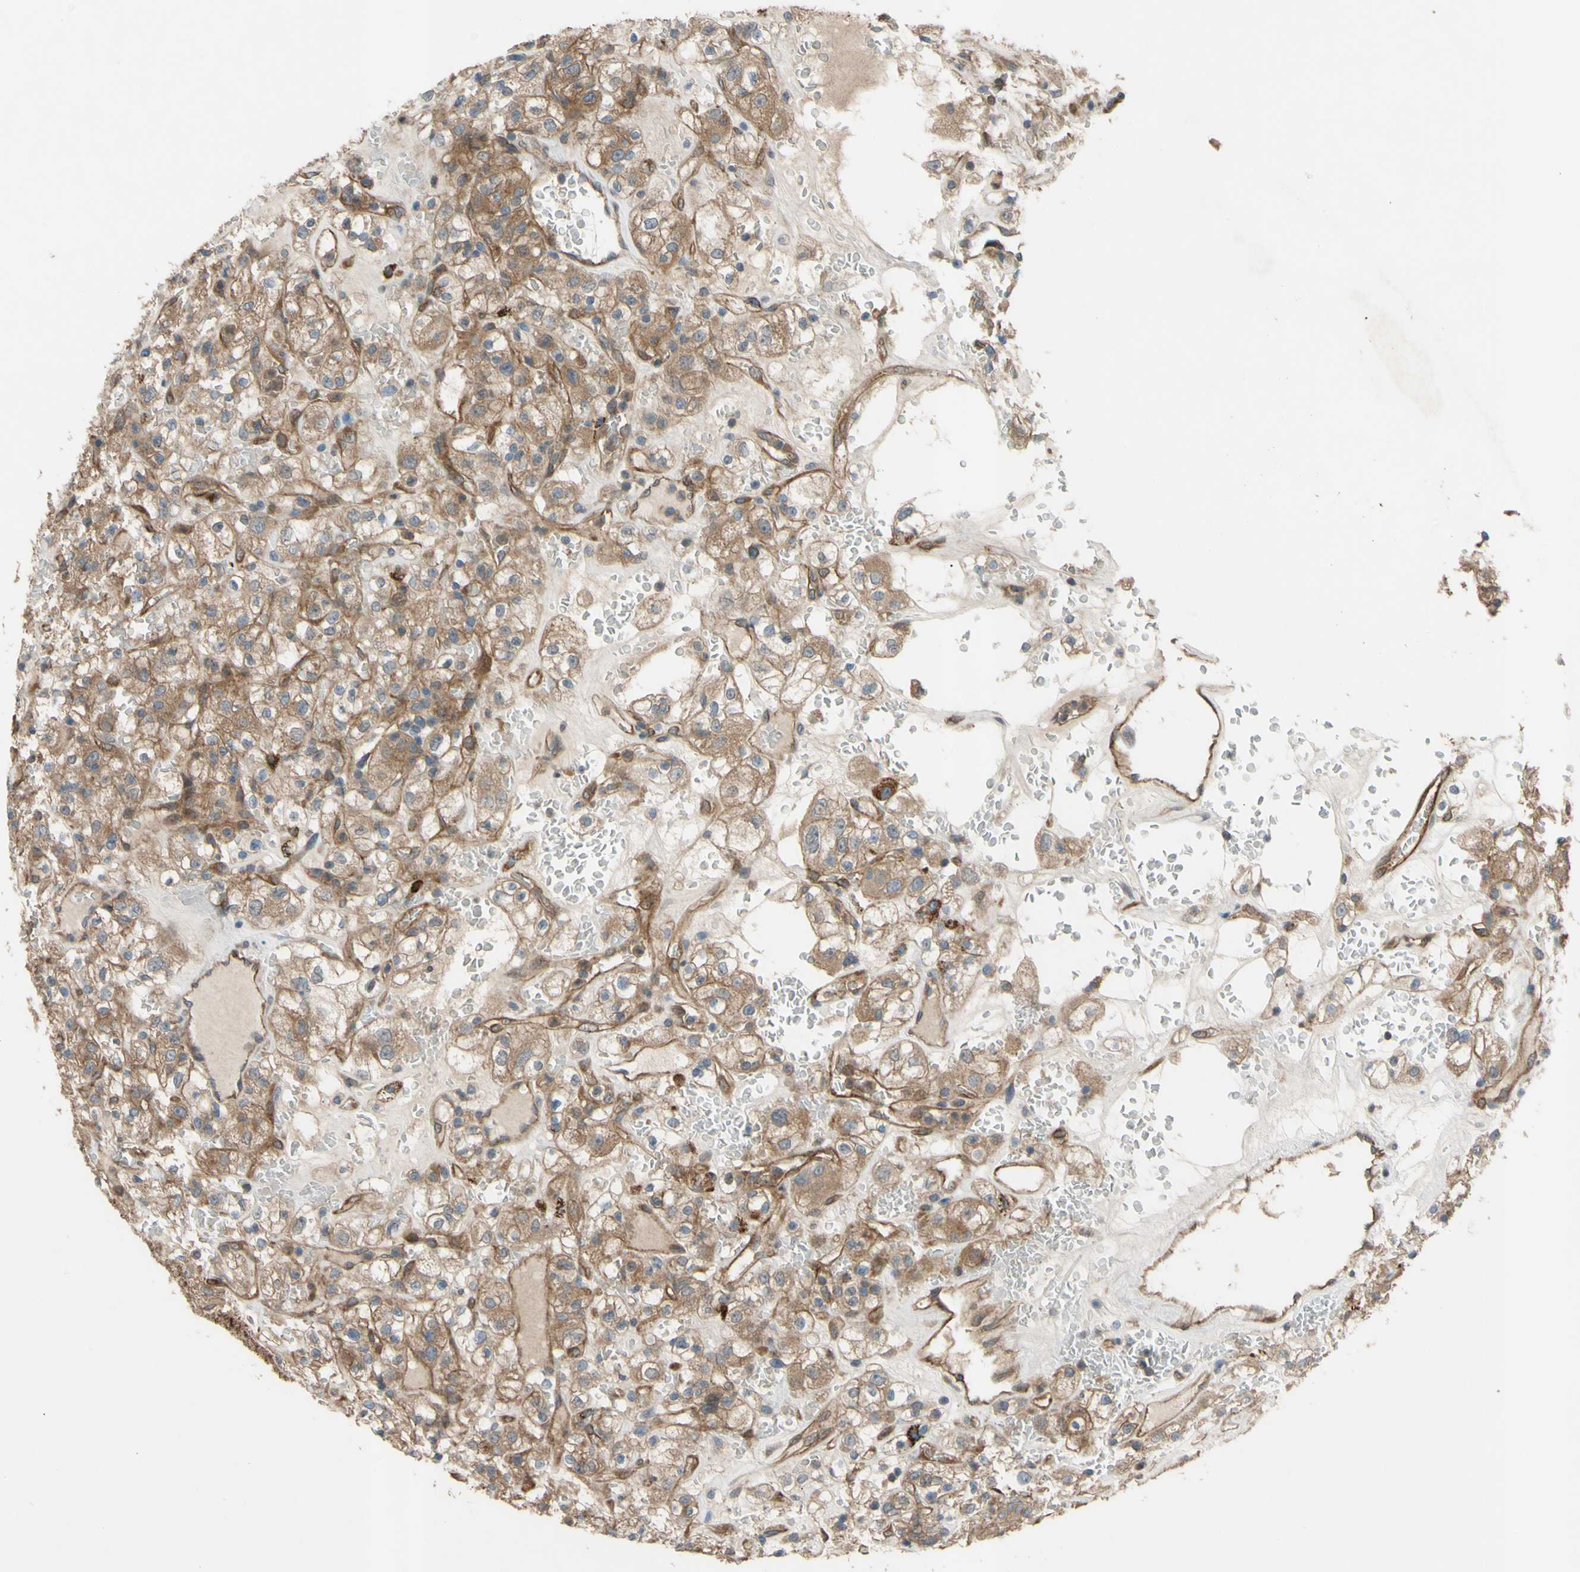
{"staining": {"intensity": "moderate", "quantity": ">75%", "location": "cytoplasmic/membranous"}, "tissue": "renal cancer", "cell_type": "Tumor cells", "image_type": "cancer", "snomed": [{"axis": "morphology", "description": "Normal tissue, NOS"}, {"axis": "morphology", "description": "Adenocarcinoma, NOS"}, {"axis": "topography", "description": "Kidney"}], "caption": "Human renal adenocarcinoma stained for a protein (brown) demonstrates moderate cytoplasmic/membranous positive positivity in about >75% of tumor cells.", "gene": "SHROOM4", "patient": {"sex": "female", "age": 72}}